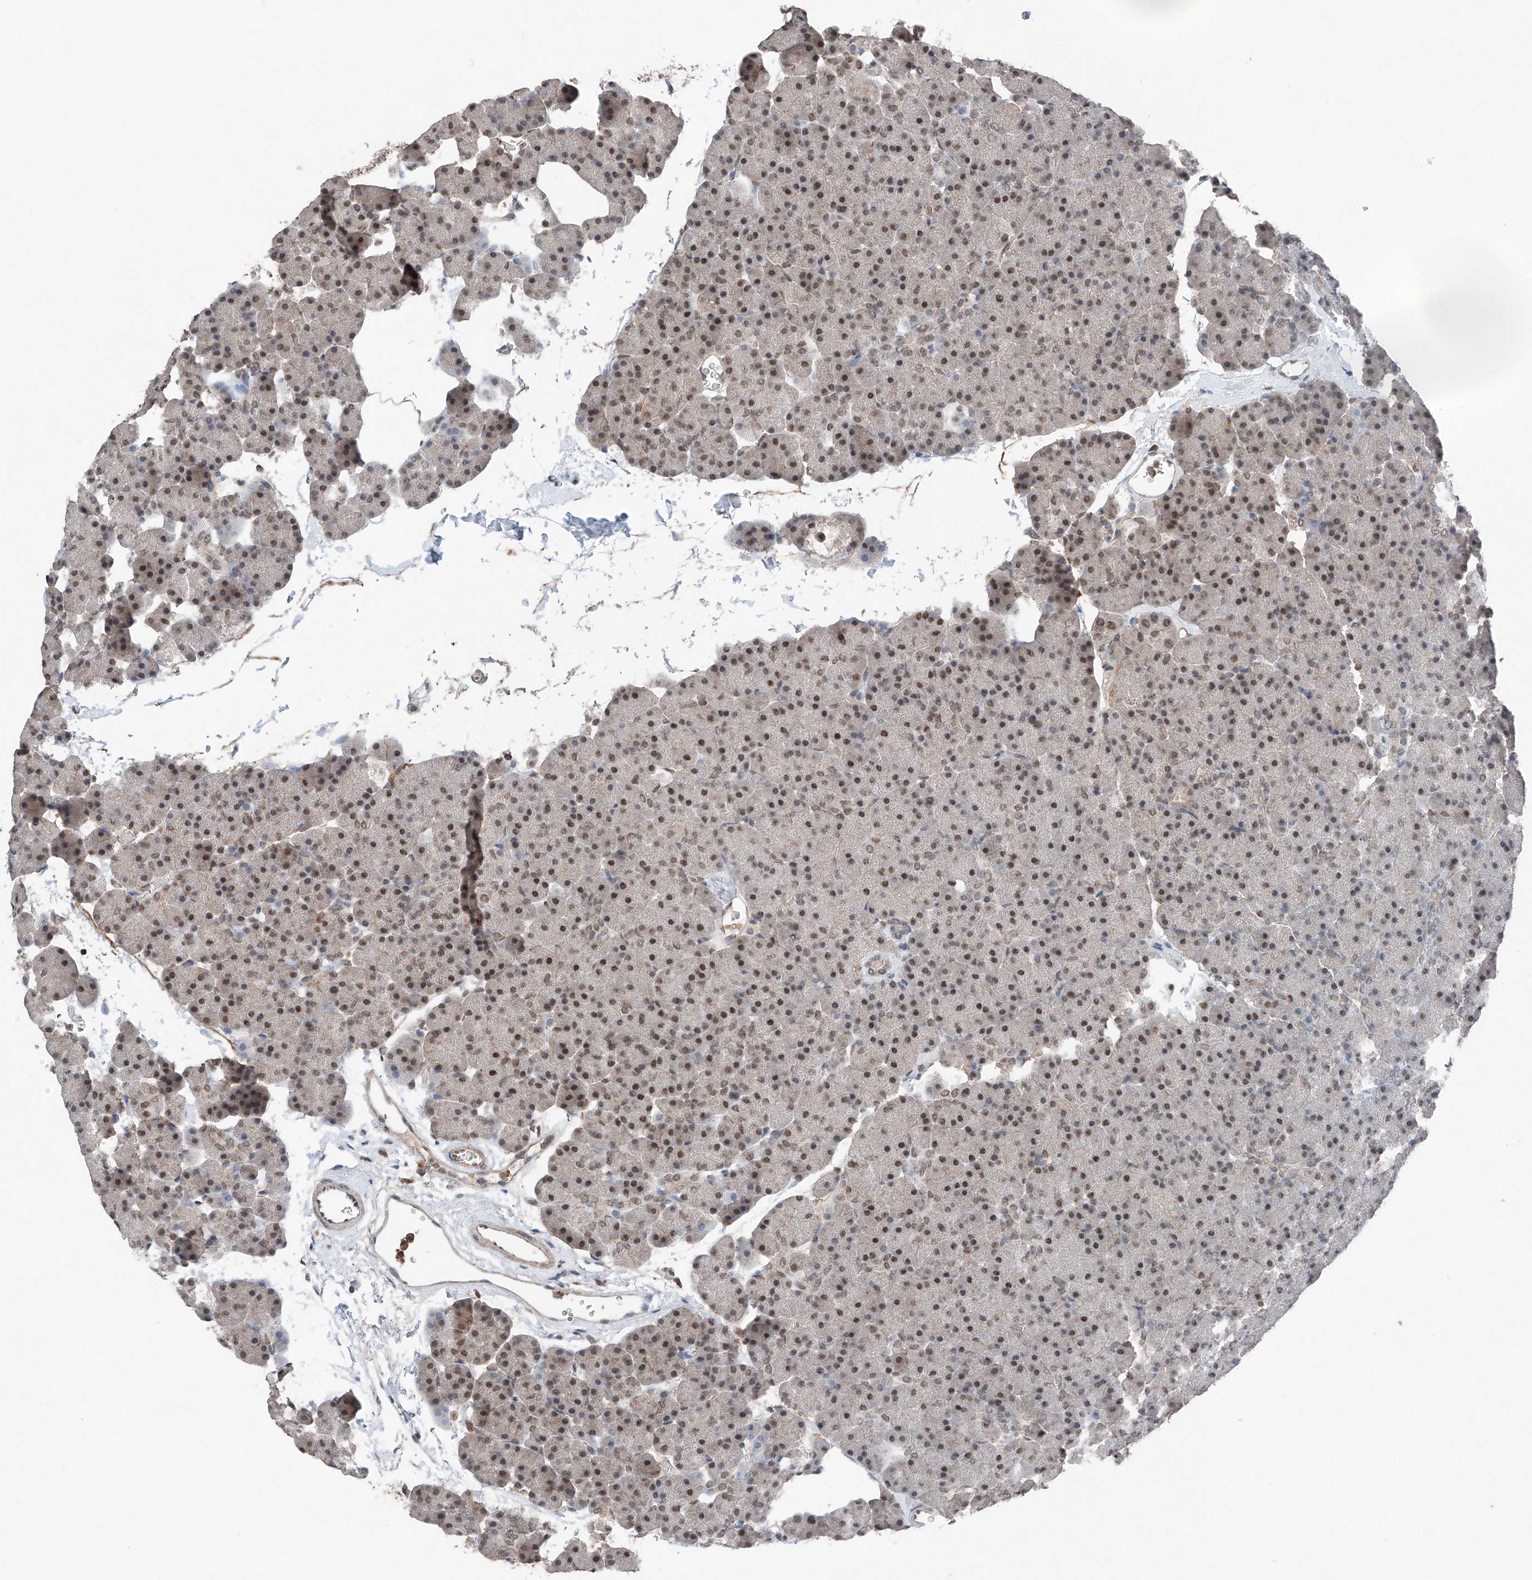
{"staining": {"intensity": "moderate", "quantity": ">75%", "location": "nuclear"}, "tissue": "pancreas", "cell_type": "Exocrine glandular cells", "image_type": "normal", "snomed": [{"axis": "morphology", "description": "Normal tissue, NOS"}, {"axis": "morphology", "description": "Carcinoid, malignant, NOS"}, {"axis": "topography", "description": "Pancreas"}], "caption": "DAB (3,3'-diaminobenzidine) immunohistochemical staining of unremarkable pancreas demonstrates moderate nuclear protein expression in about >75% of exocrine glandular cells.", "gene": "TBX4", "patient": {"sex": "female", "age": 35}}